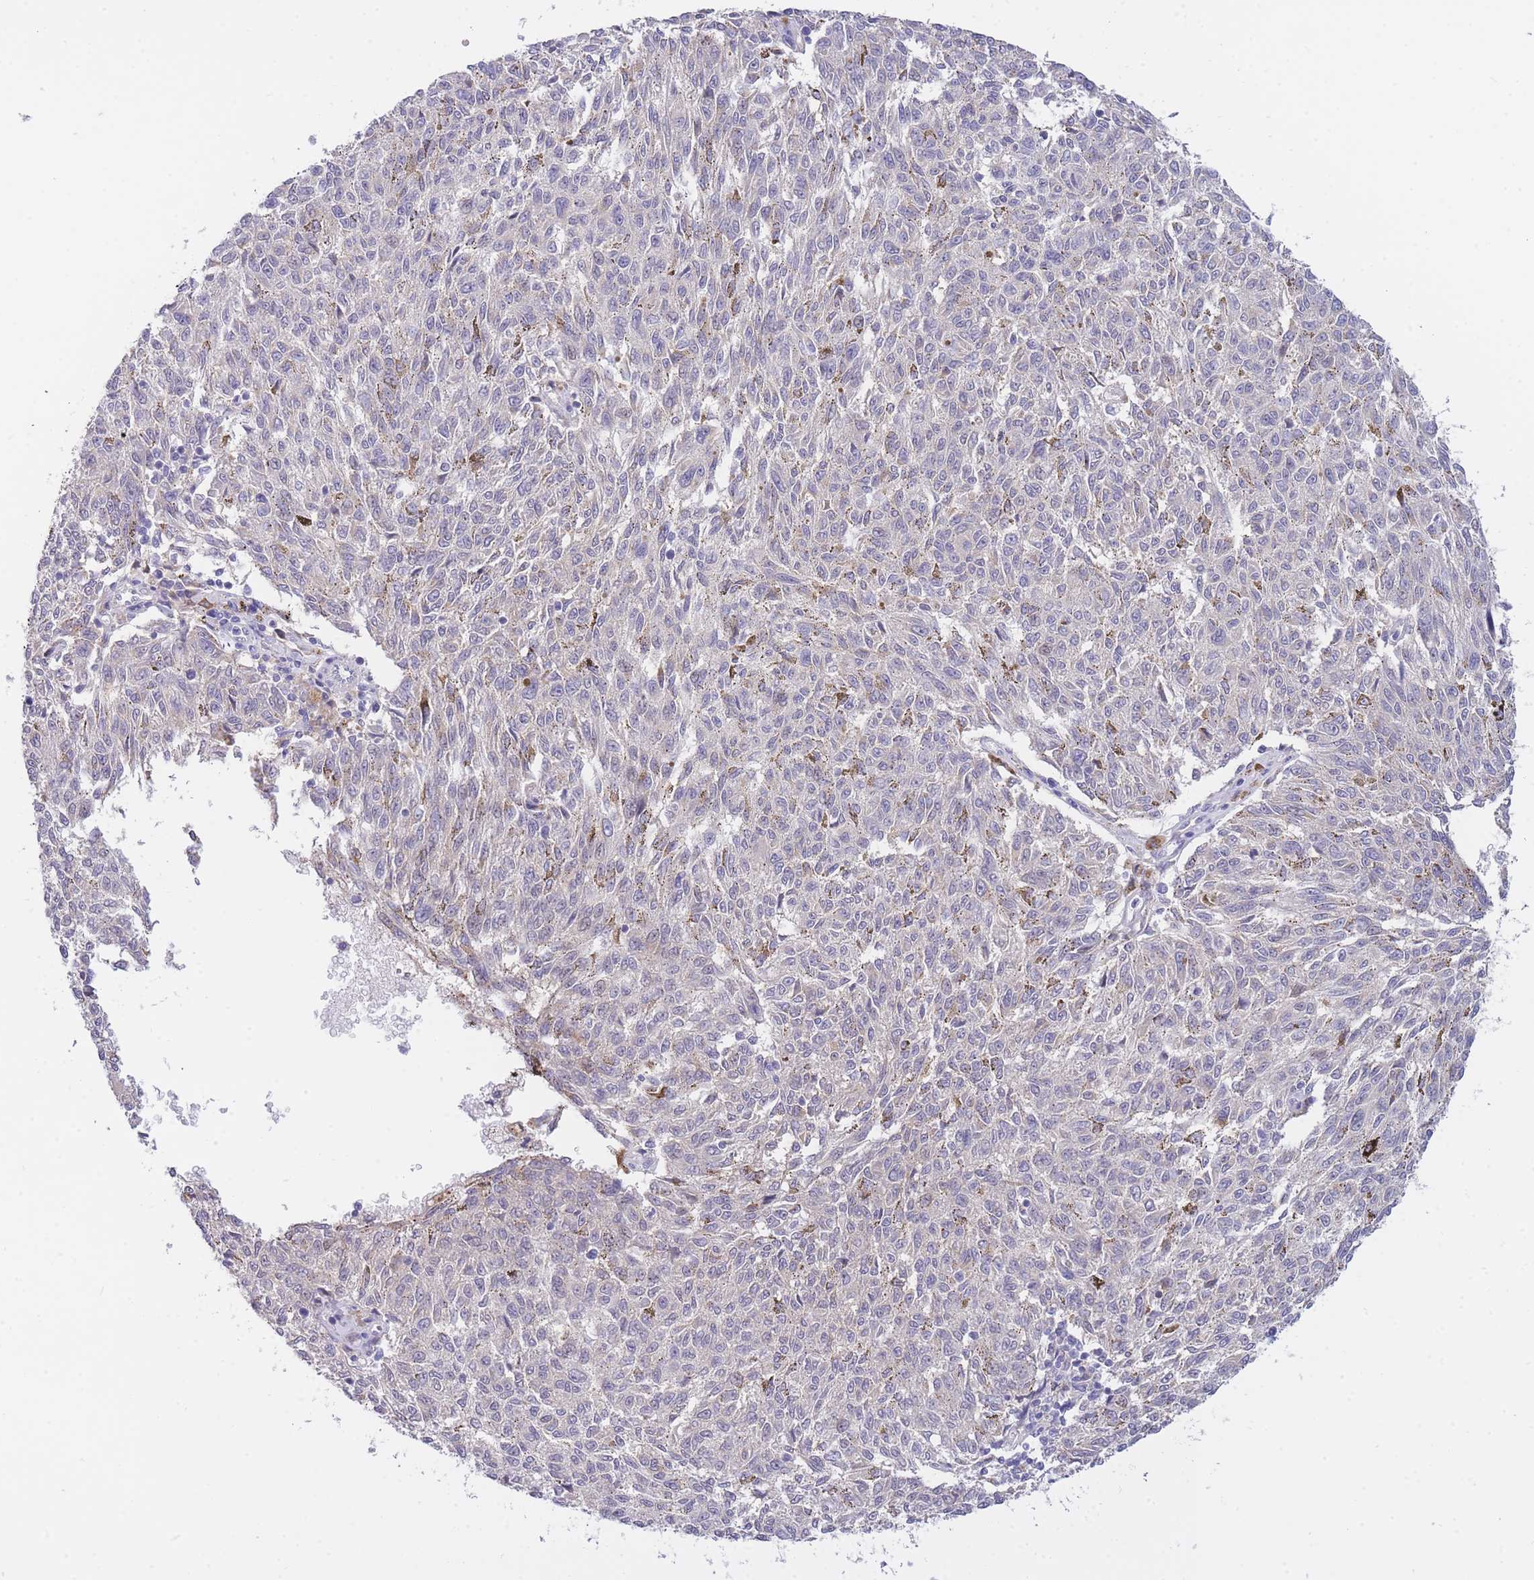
{"staining": {"intensity": "negative", "quantity": "none", "location": "none"}, "tissue": "melanoma", "cell_type": "Tumor cells", "image_type": "cancer", "snomed": [{"axis": "morphology", "description": "Malignant melanoma, NOS"}, {"axis": "topography", "description": "Skin"}], "caption": "Human malignant melanoma stained for a protein using immunohistochemistry reveals no staining in tumor cells.", "gene": "PRR23B", "patient": {"sex": "female", "age": 72}}